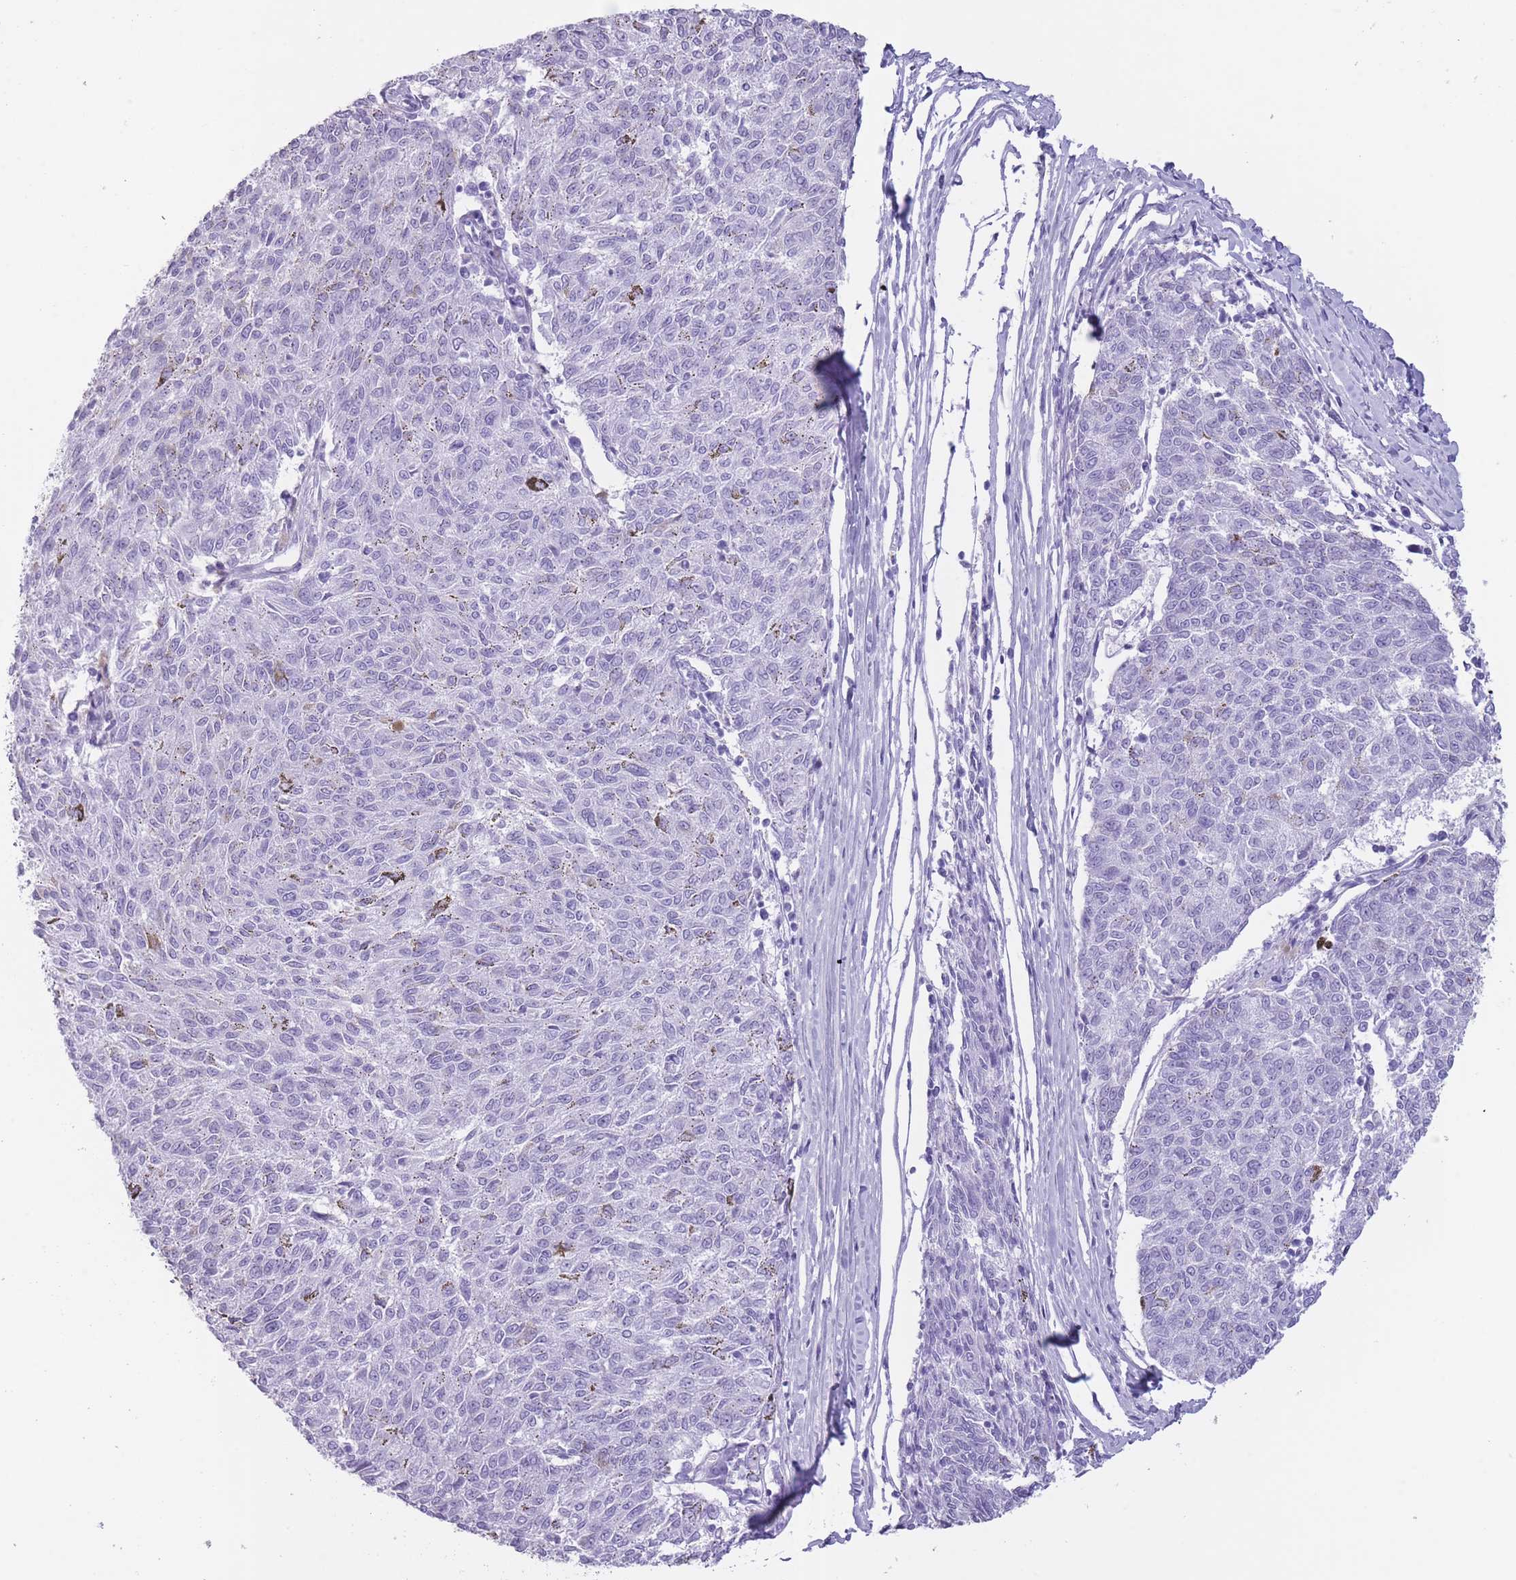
{"staining": {"intensity": "negative", "quantity": "none", "location": "none"}, "tissue": "melanoma", "cell_type": "Tumor cells", "image_type": "cancer", "snomed": [{"axis": "morphology", "description": "Malignant melanoma, NOS"}, {"axis": "topography", "description": "Skin"}], "caption": "Melanoma was stained to show a protein in brown. There is no significant expression in tumor cells.", "gene": "OR4F21", "patient": {"sex": "female", "age": 72}}